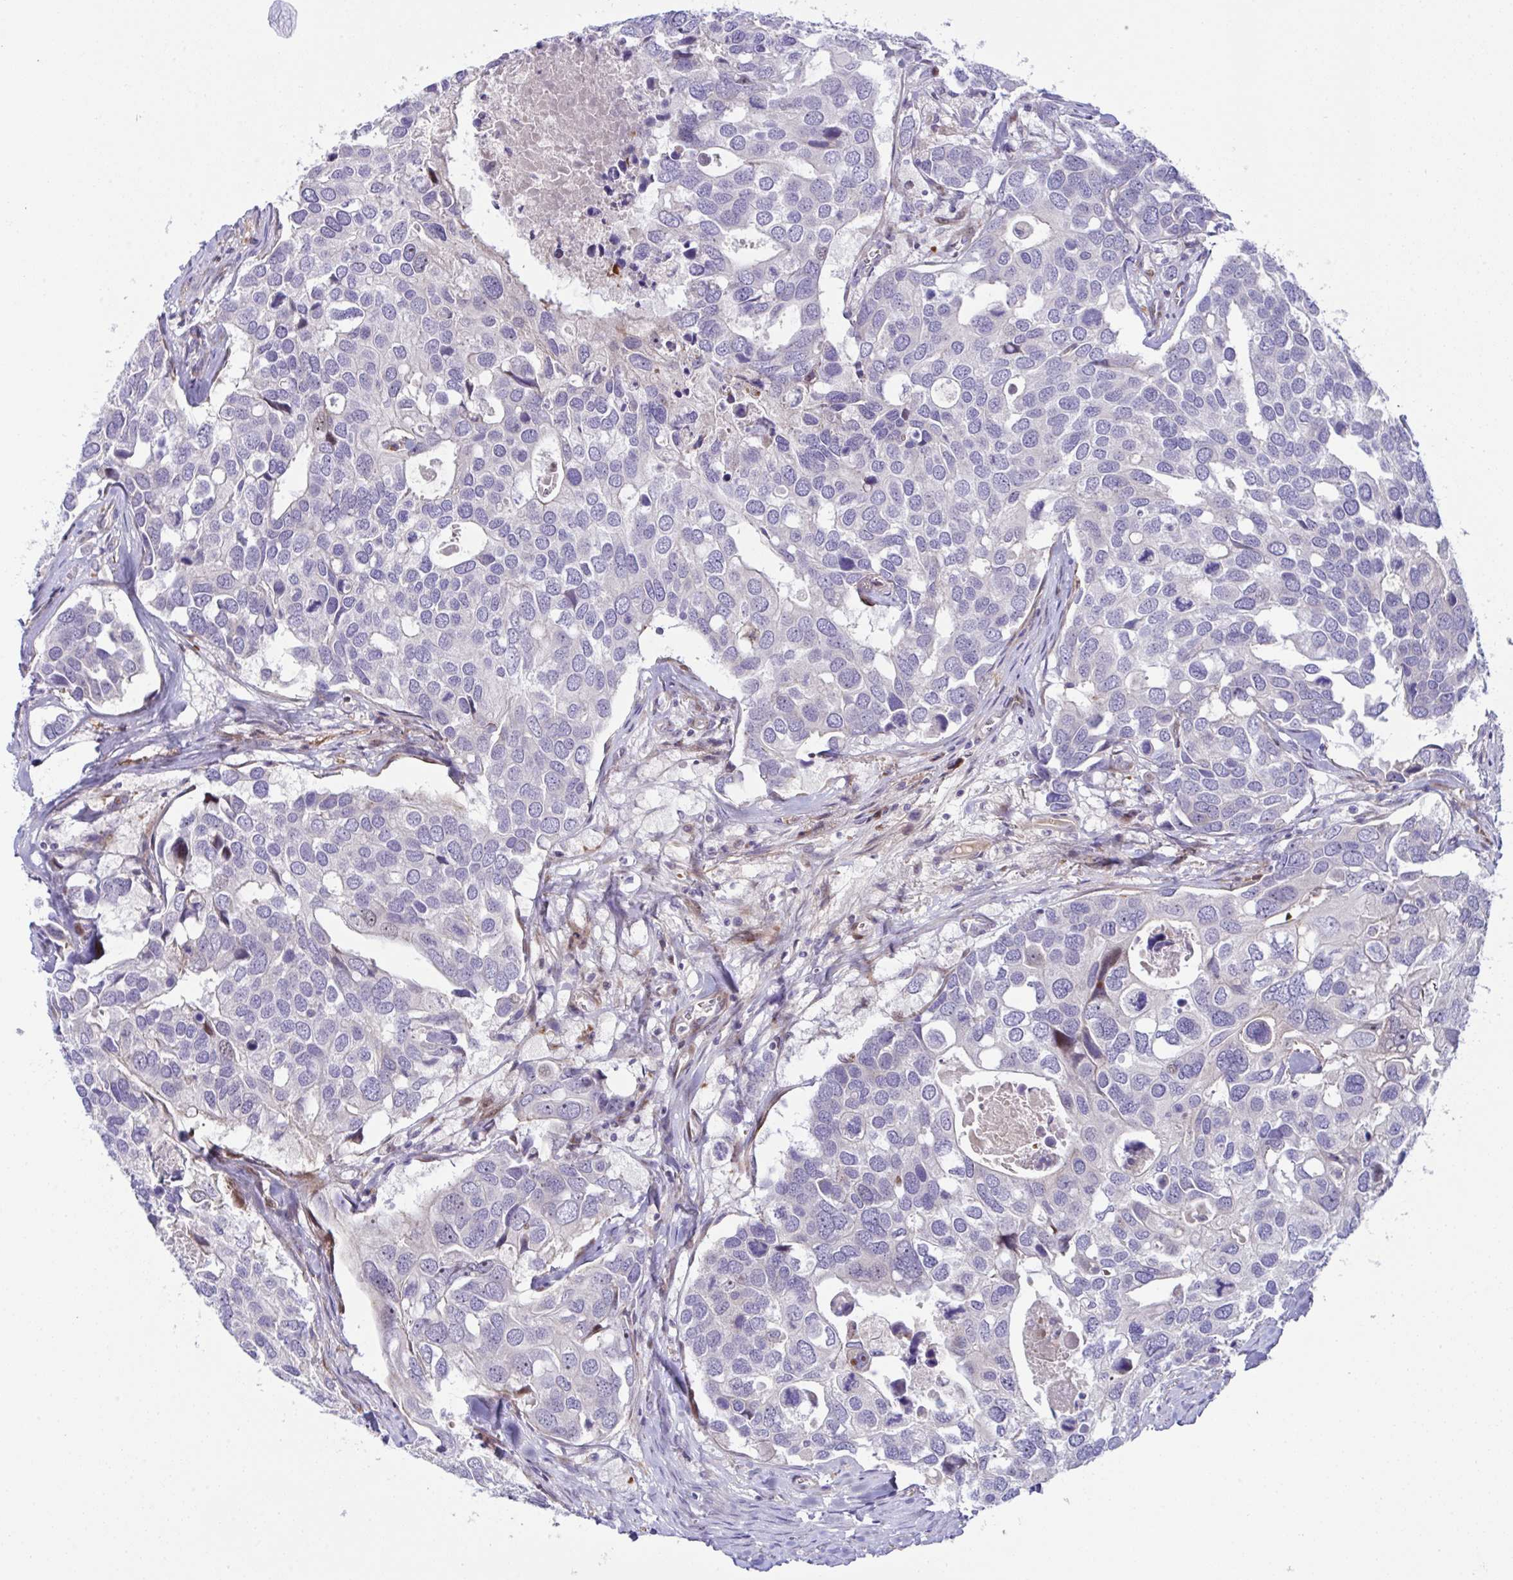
{"staining": {"intensity": "negative", "quantity": "none", "location": "none"}, "tissue": "breast cancer", "cell_type": "Tumor cells", "image_type": "cancer", "snomed": [{"axis": "morphology", "description": "Duct carcinoma"}, {"axis": "topography", "description": "Breast"}], "caption": "Immunohistochemistry of human infiltrating ductal carcinoma (breast) reveals no staining in tumor cells.", "gene": "ZNF713", "patient": {"sex": "female", "age": 83}}